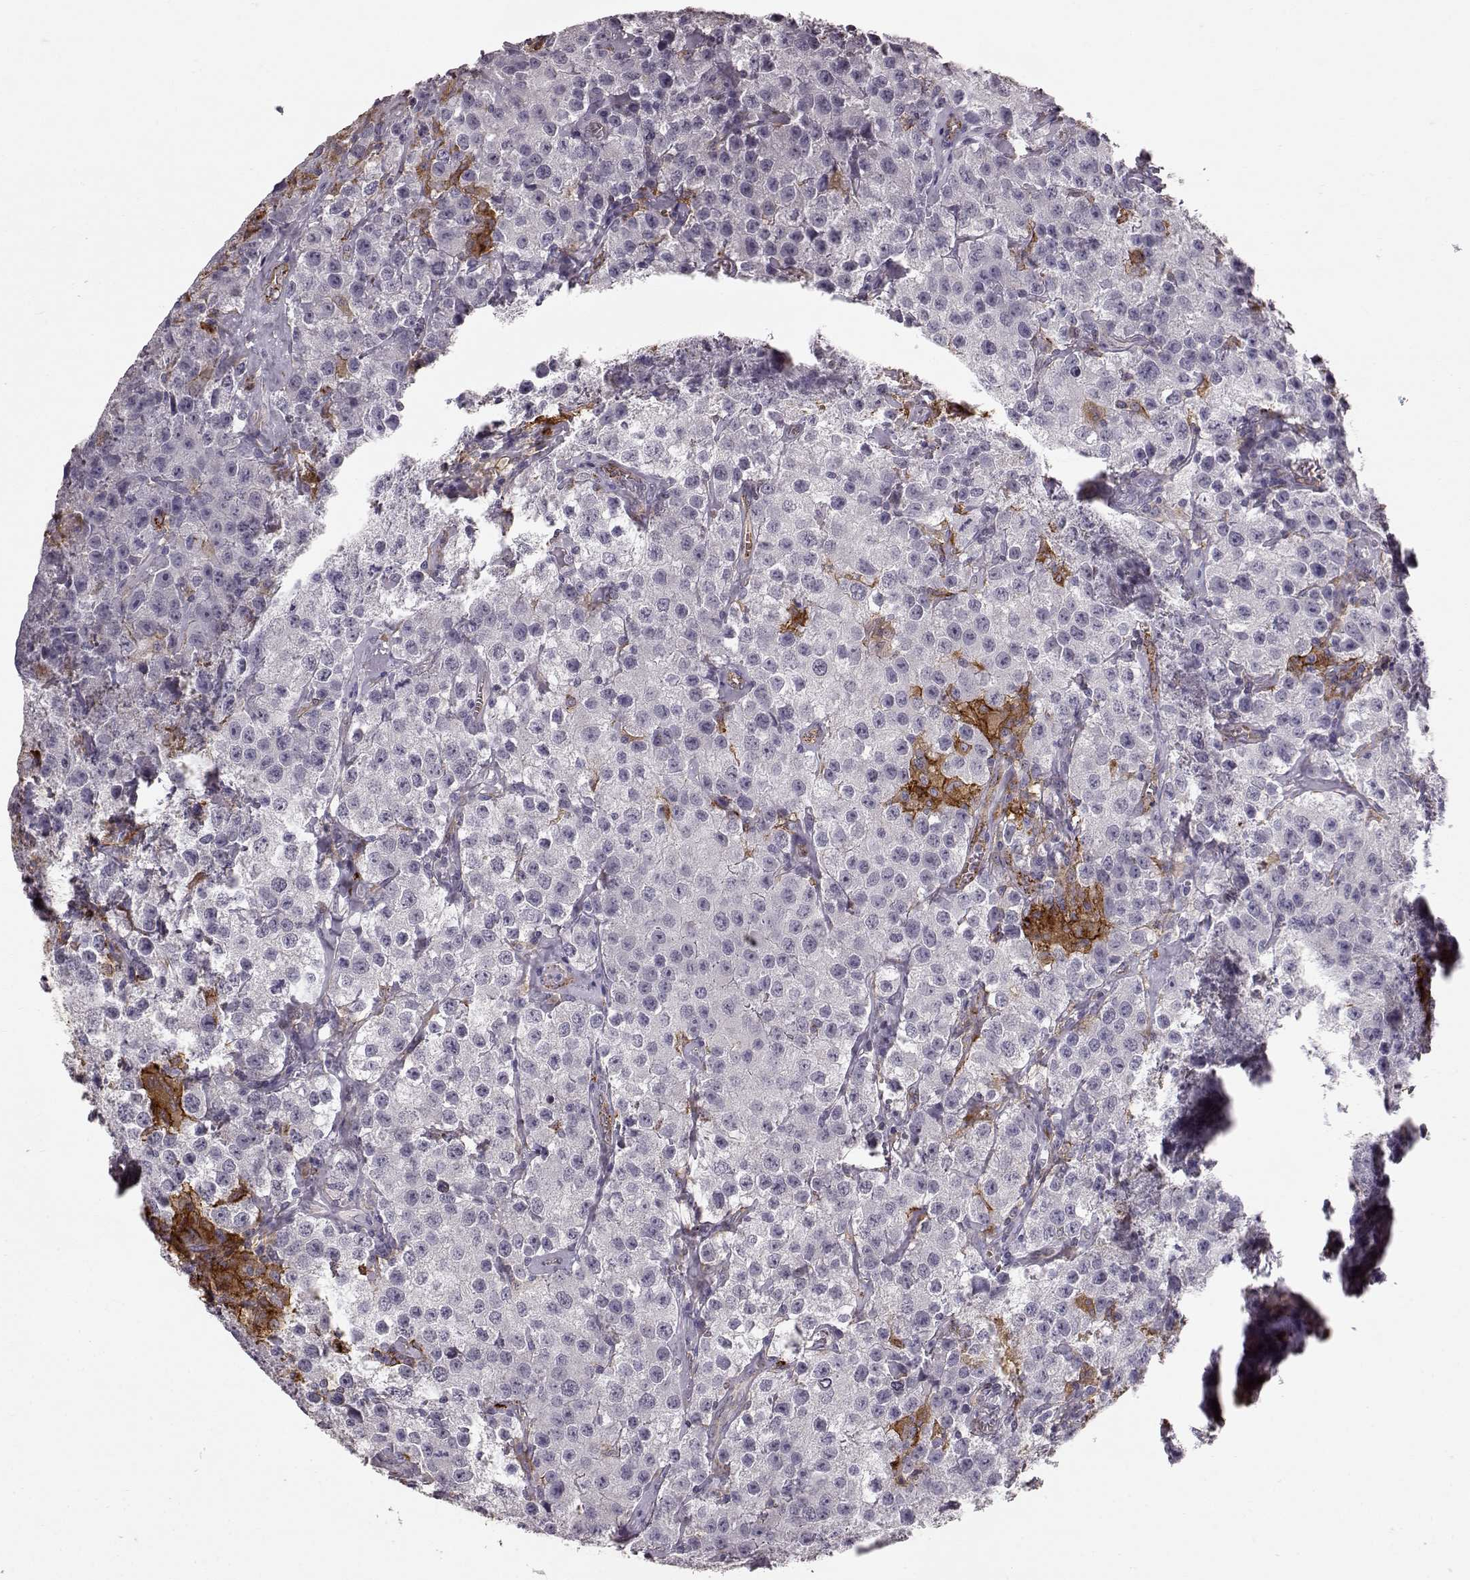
{"staining": {"intensity": "negative", "quantity": "none", "location": "none"}, "tissue": "testis cancer", "cell_type": "Tumor cells", "image_type": "cancer", "snomed": [{"axis": "morphology", "description": "Seminoma, NOS"}, {"axis": "topography", "description": "Testis"}], "caption": "An IHC micrograph of testis cancer (seminoma) is shown. There is no staining in tumor cells of testis cancer (seminoma). (IHC, brightfield microscopy, high magnification).", "gene": "CCNF", "patient": {"sex": "male", "age": 52}}